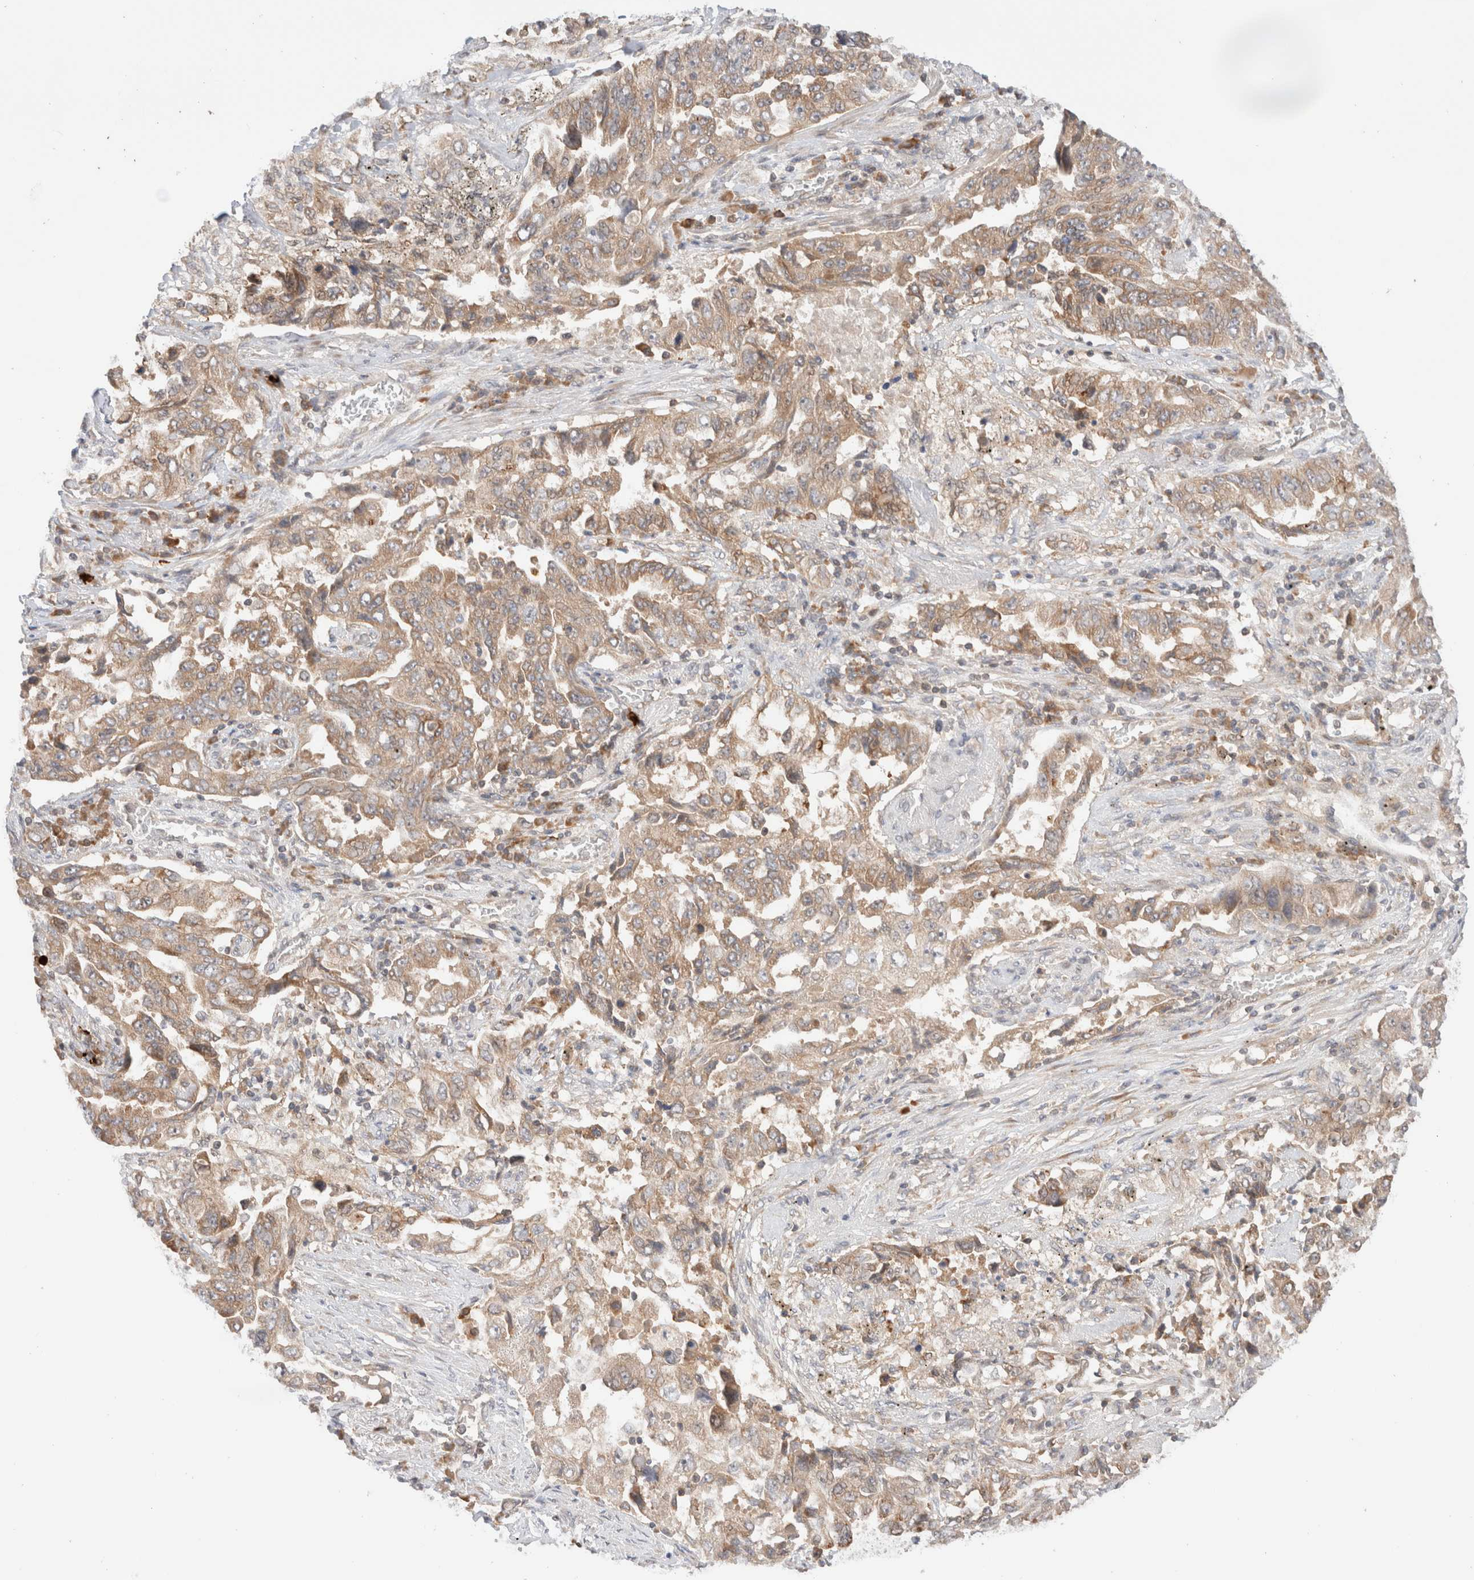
{"staining": {"intensity": "moderate", "quantity": ">75%", "location": "cytoplasmic/membranous"}, "tissue": "lung cancer", "cell_type": "Tumor cells", "image_type": "cancer", "snomed": [{"axis": "morphology", "description": "Adenocarcinoma, NOS"}, {"axis": "topography", "description": "Lung"}], "caption": "Approximately >75% of tumor cells in adenocarcinoma (lung) display moderate cytoplasmic/membranous protein positivity as visualized by brown immunohistochemical staining.", "gene": "XKR4", "patient": {"sex": "female", "age": 51}}